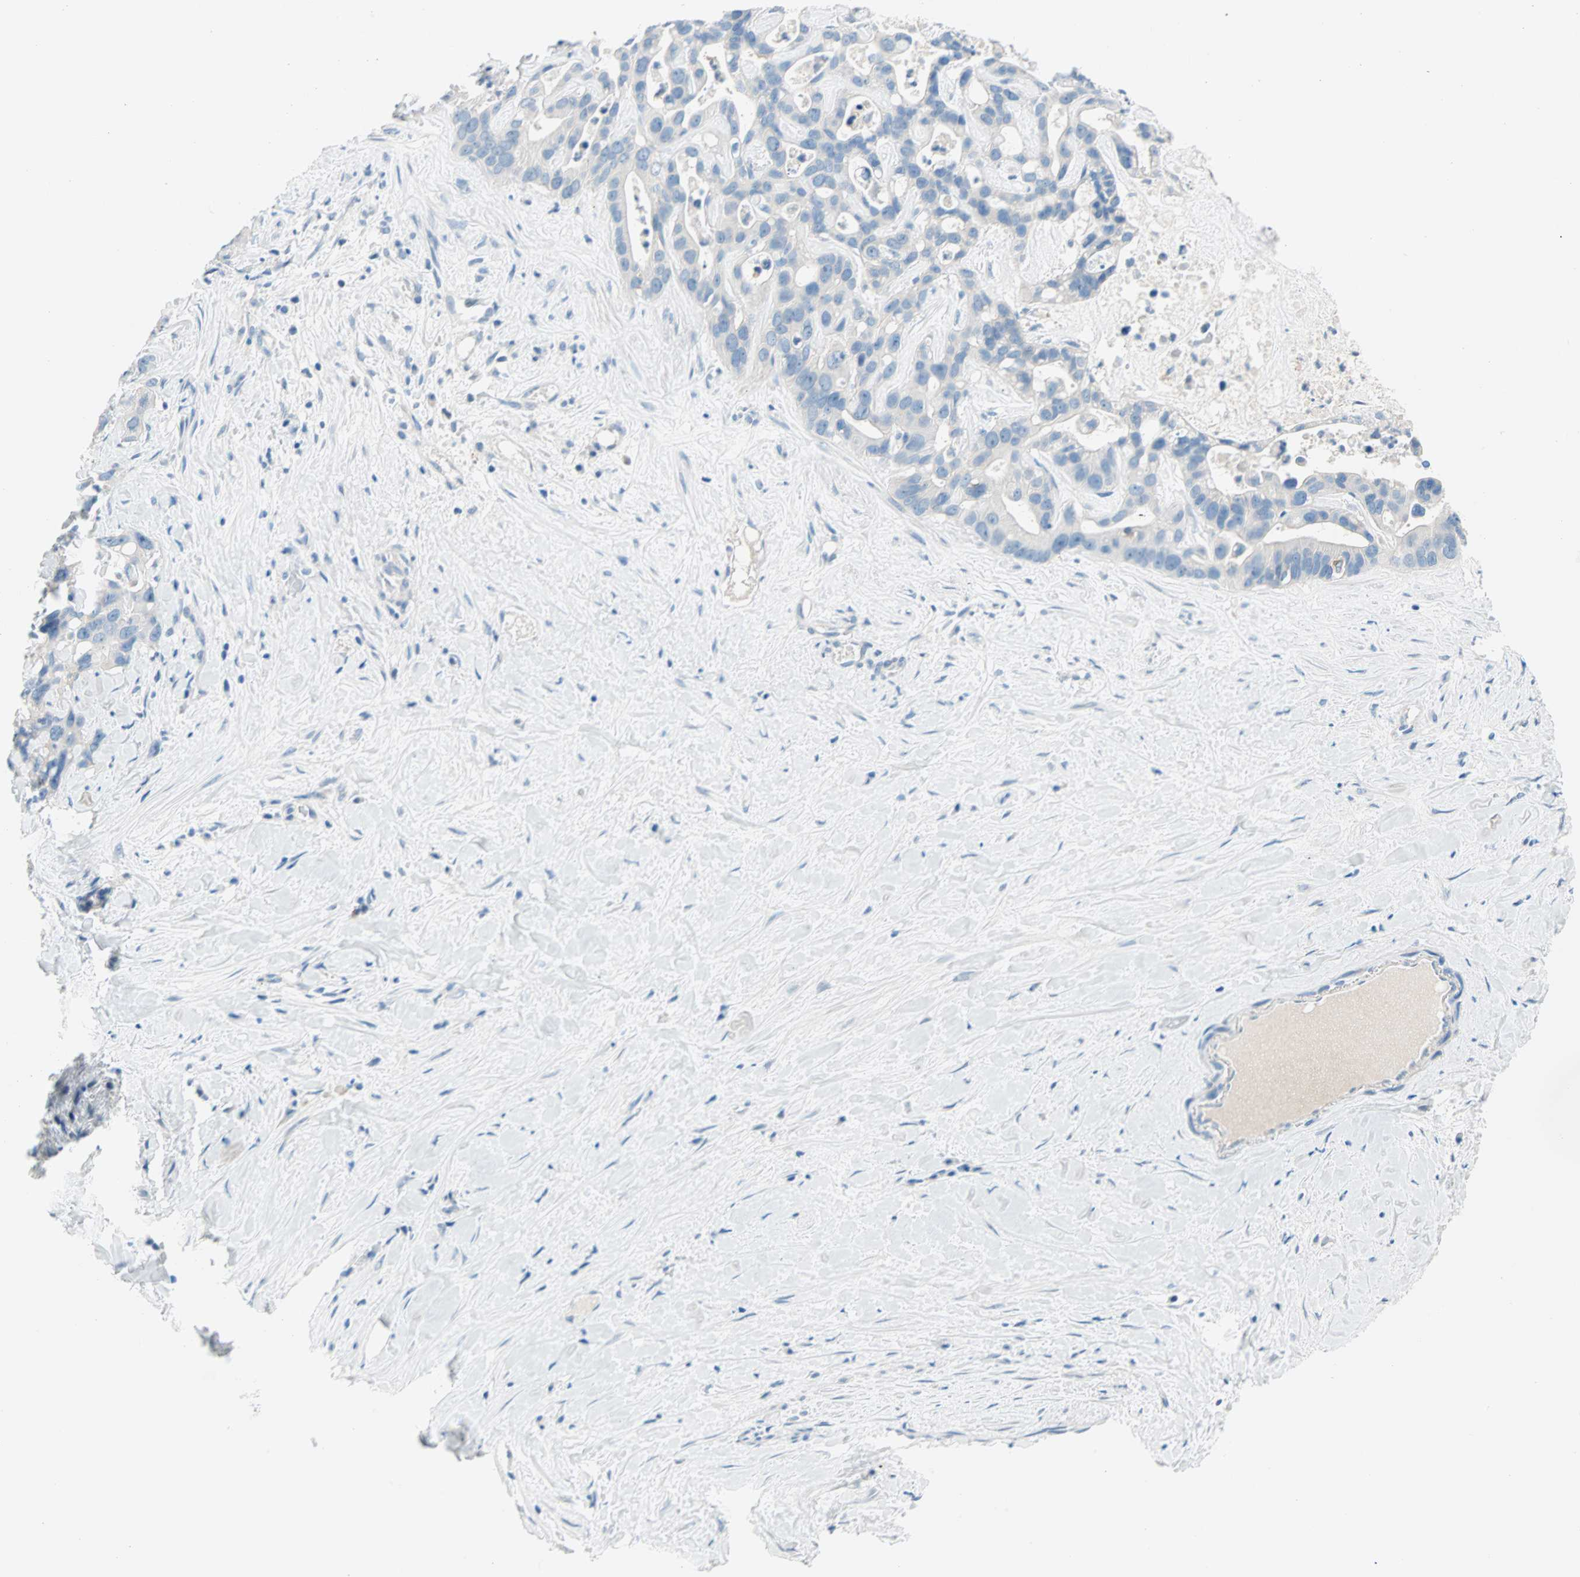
{"staining": {"intensity": "negative", "quantity": "none", "location": "none"}, "tissue": "liver cancer", "cell_type": "Tumor cells", "image_type": "cancer", "snomed": [{"axis": "morphology", "description": "Cholangiocarcinoma"}, {"axis": "topography", "description": "Liver"}], "caption": "This is a image of immunohistochemistry staining of liver cancer, which shows no expression in tumor cells.", "gene": "TMEM163", "patient": {"sex": "female", "age": 65}}